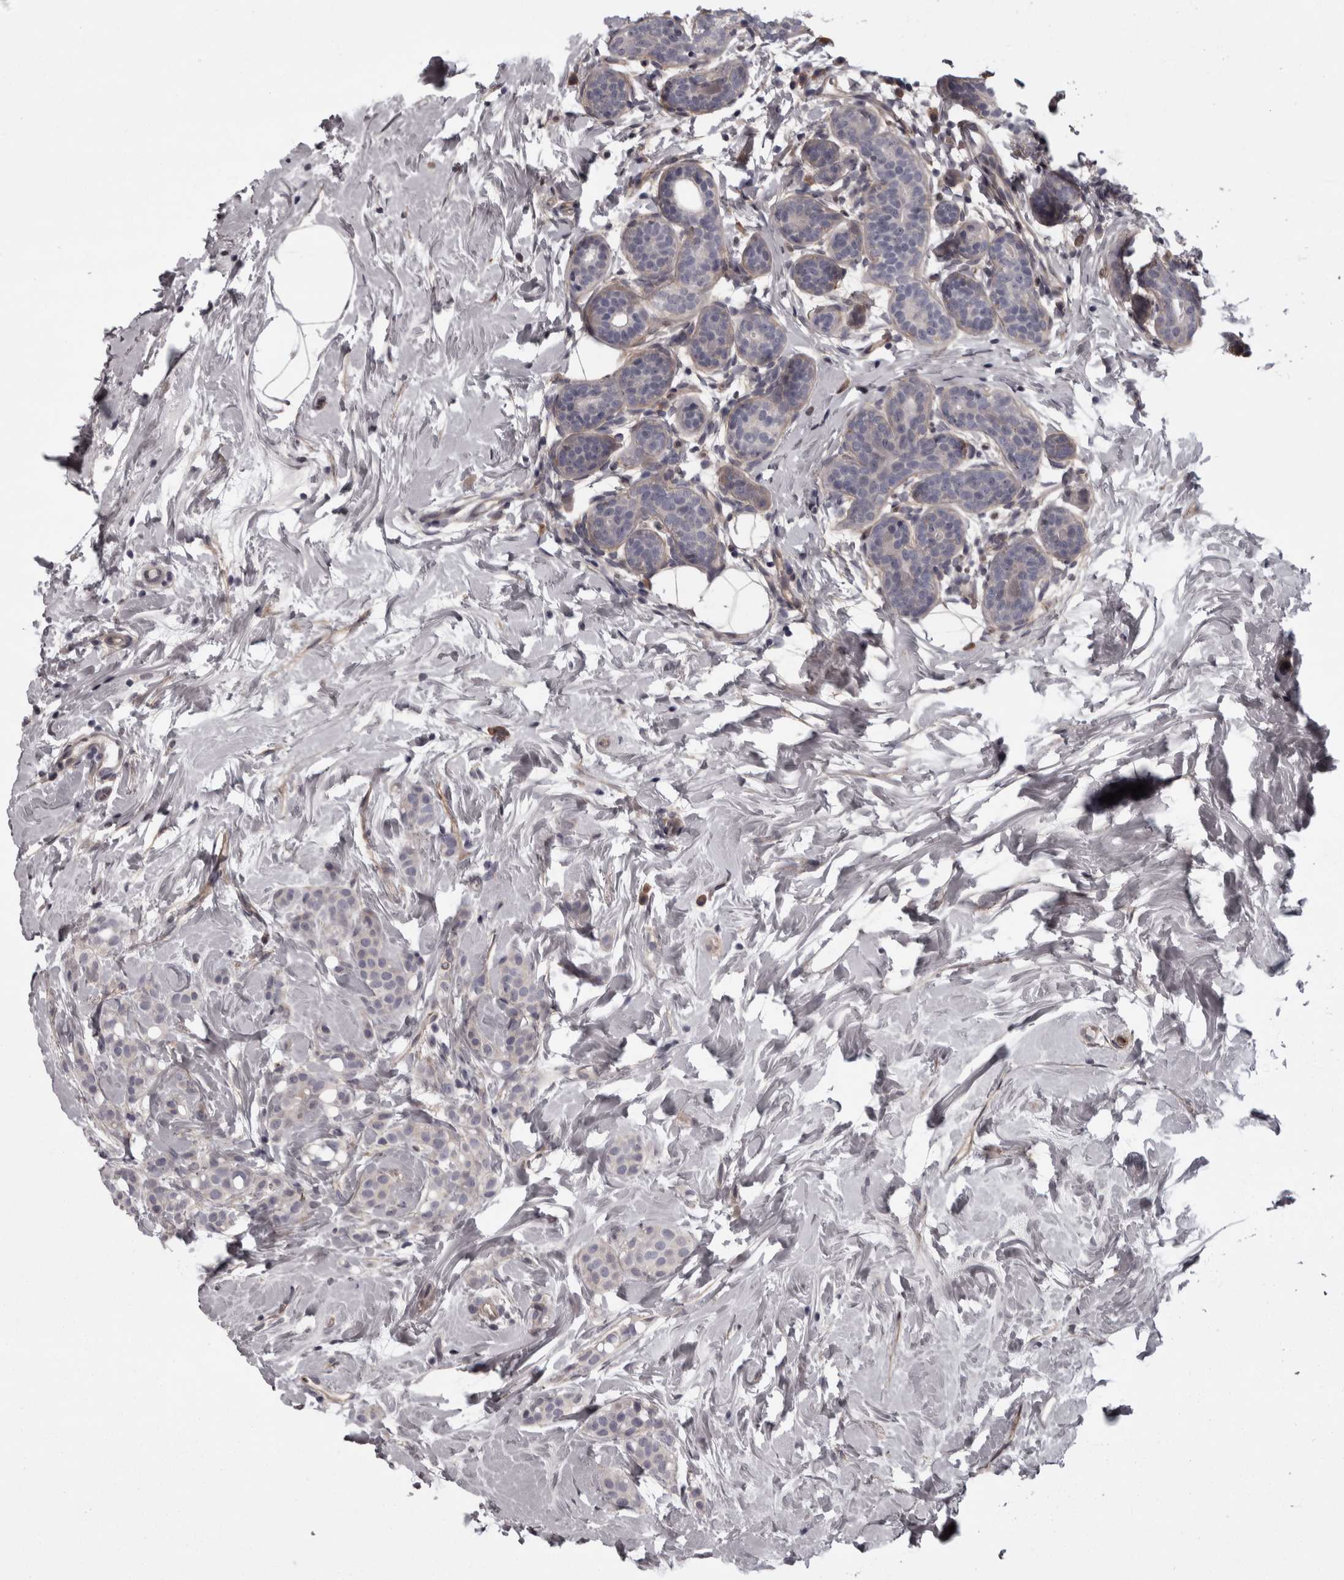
{"staining": {"intensity": "negative", "quantity": "none", "location": "none"}, "tissue": "breast cancer", "cell_type": "Tumor cells", "image_type": "cancer", "snomed": [{"axis": "morphology", "description": "Lobular carcinoma, in situ"}, {"axis": "morphology", "description": "Lobular carcinoma"}, {"axis": "topography", "description": "Breast"}], "caption": "Lobular carcinoma (breast) stained for a protein using immunohistochemistry (IHC) shows no staining tumor cells.", "gene": "RSU1", "patient": {"sex": "female", "age": 41}}